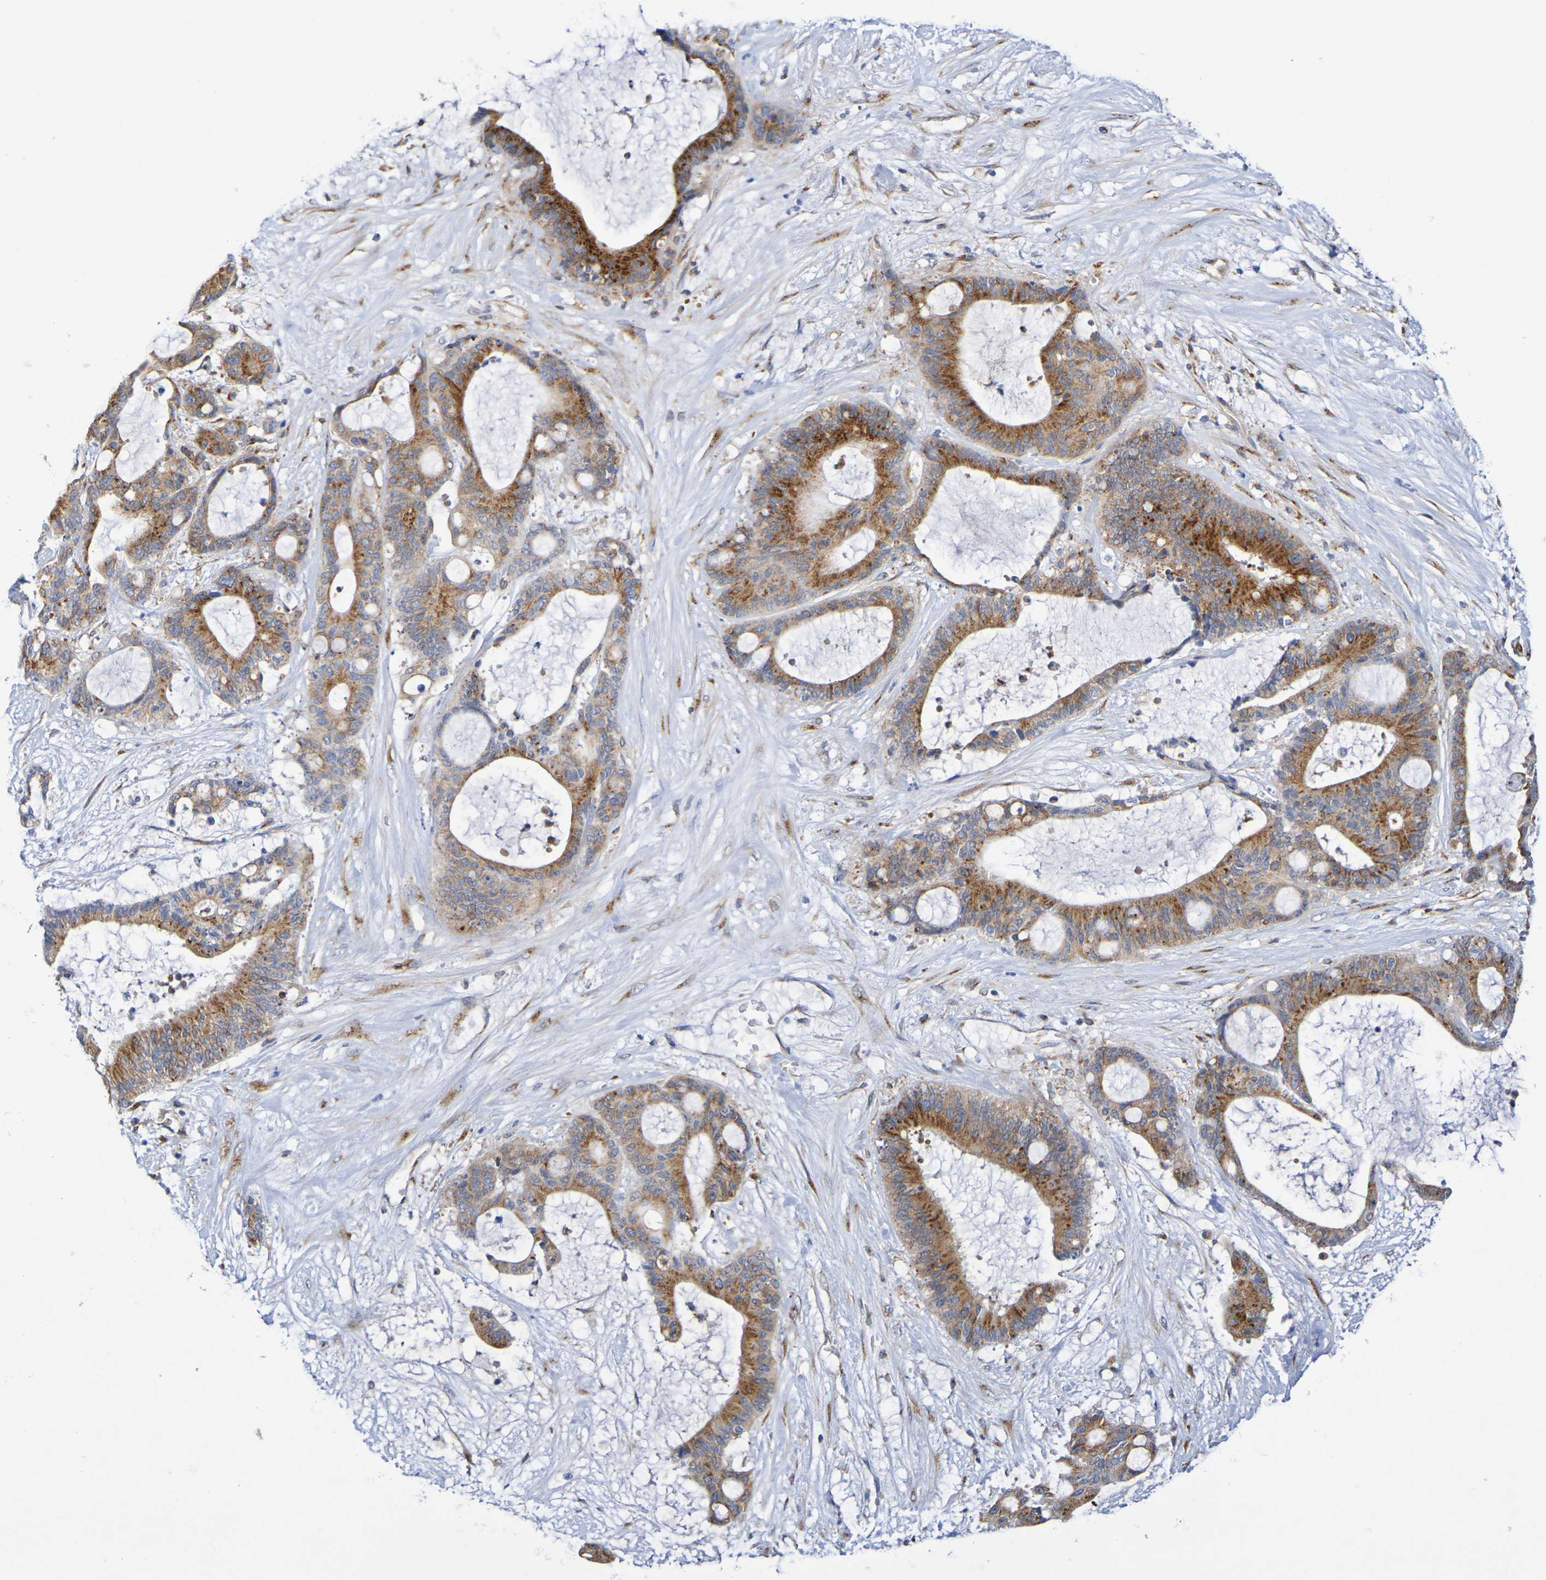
{"staining": {"intensity": "moderate", "quantity": ">75%", "location": "cytoplasmic/membranous"}, "tissue": "liver cancer", "cell_type": "Tumor cells", "image_type": "cancer", "snomed": [{"axis": "morphology", "description": "Cholangiocarcinoma"}, {"axis": "topography", "description": "Liver"}], "caption": "DAB (3,3'-diaminobenzidine) immunohistochemical staining of liver cancer (cholangiocarcinoma) exhibits moderate cytoplasmic/membranous protein staining in about >75% of tumor cells.", "gene": "DCP2", "patient": {"sex": "female", "age": 73}}